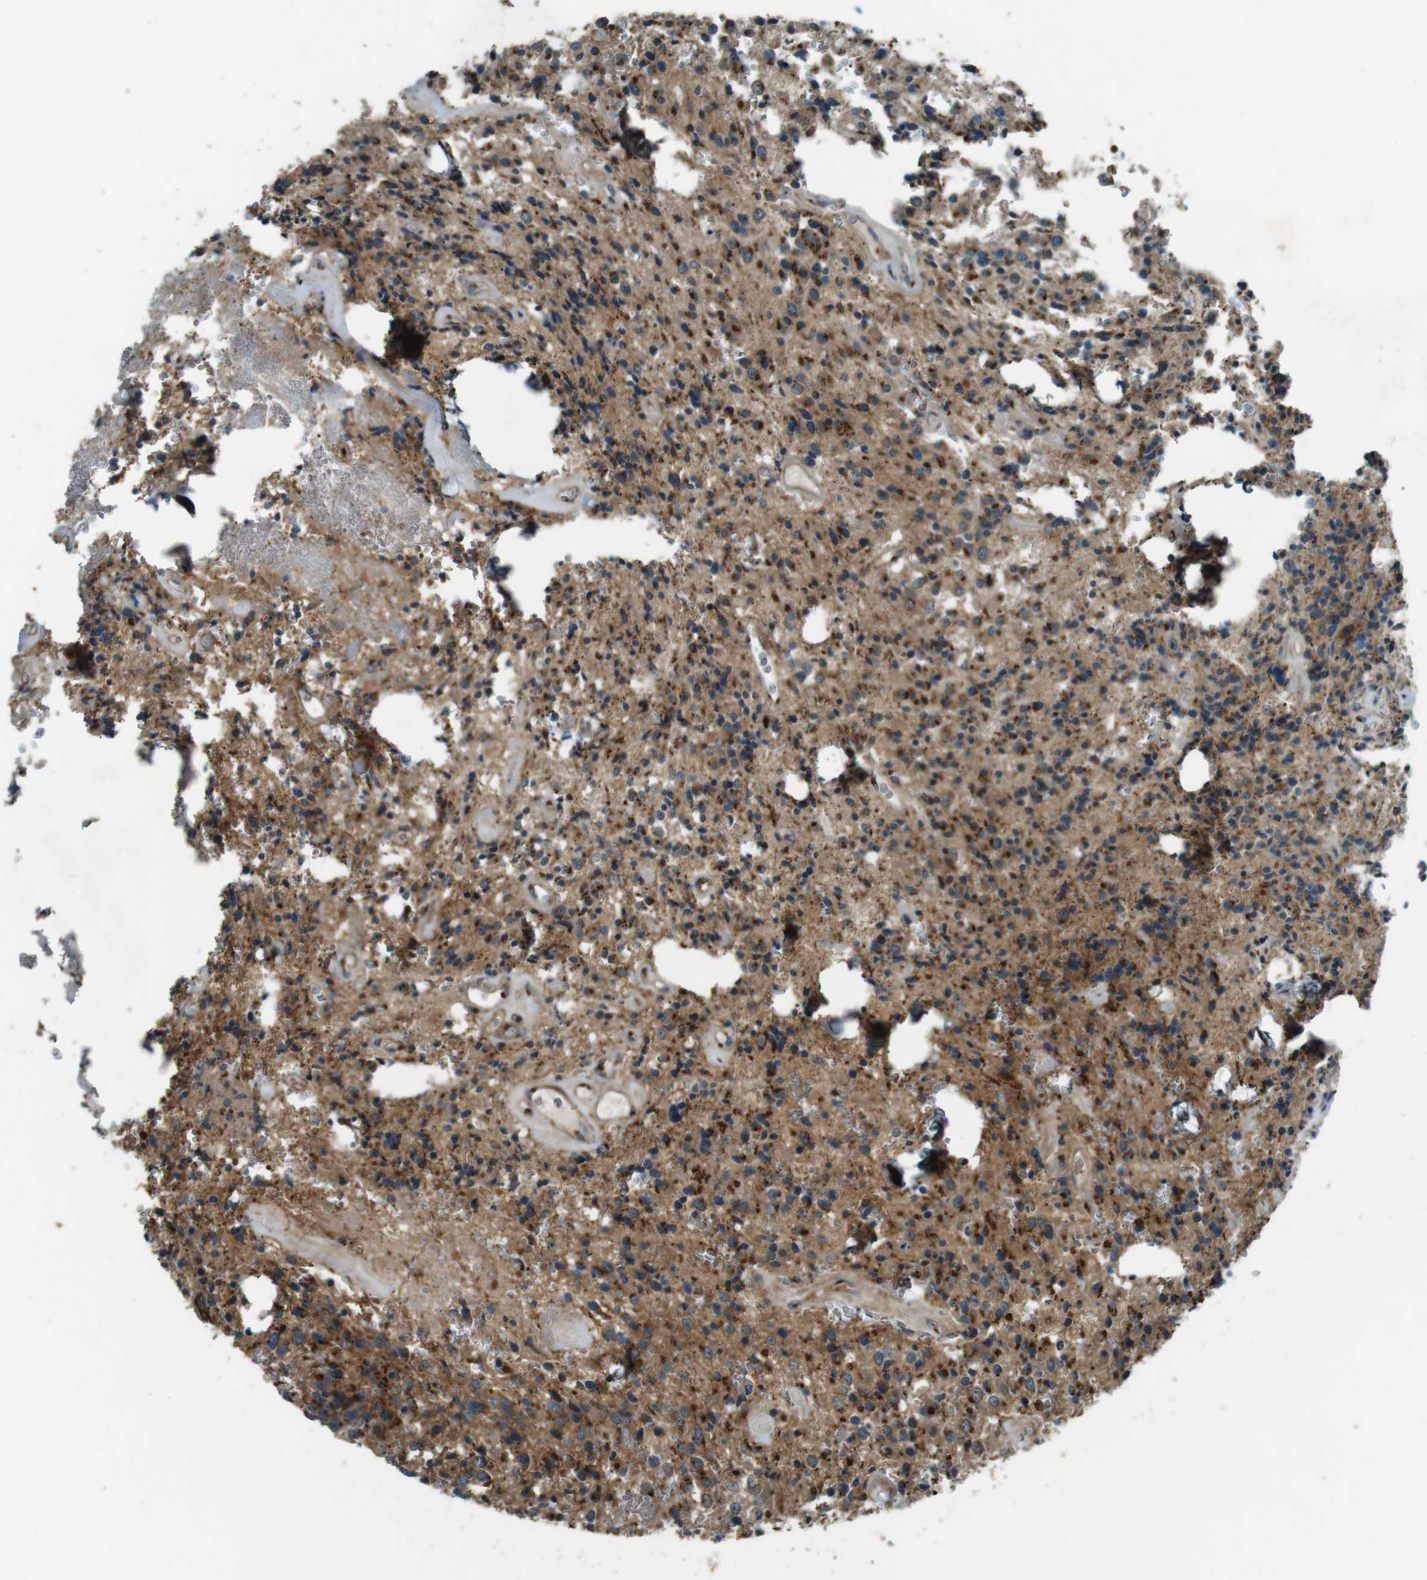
{"staining": {"intensity": "strong", "quantity": ">75%", "location": "cytoplasmic/membranous"}, "tissue": "glioma", "cell_type": "Tumor cells", "image_type": "cancer", "snomed": [{"axis": "morphology", "description": "Glioma, malignant, Low grade"}, {"axis": "topography", "description": "Brain"}], "caption": "Immunohistochemistry histopathology image of human malignant low-grade glioma stained for a protein (brown), which displays high levels of strong cytoplasmic/membranous staining in about >75% of tumor cells.", "gene": "TMEM115", "patient": {"sex": "male", "age": 58}}